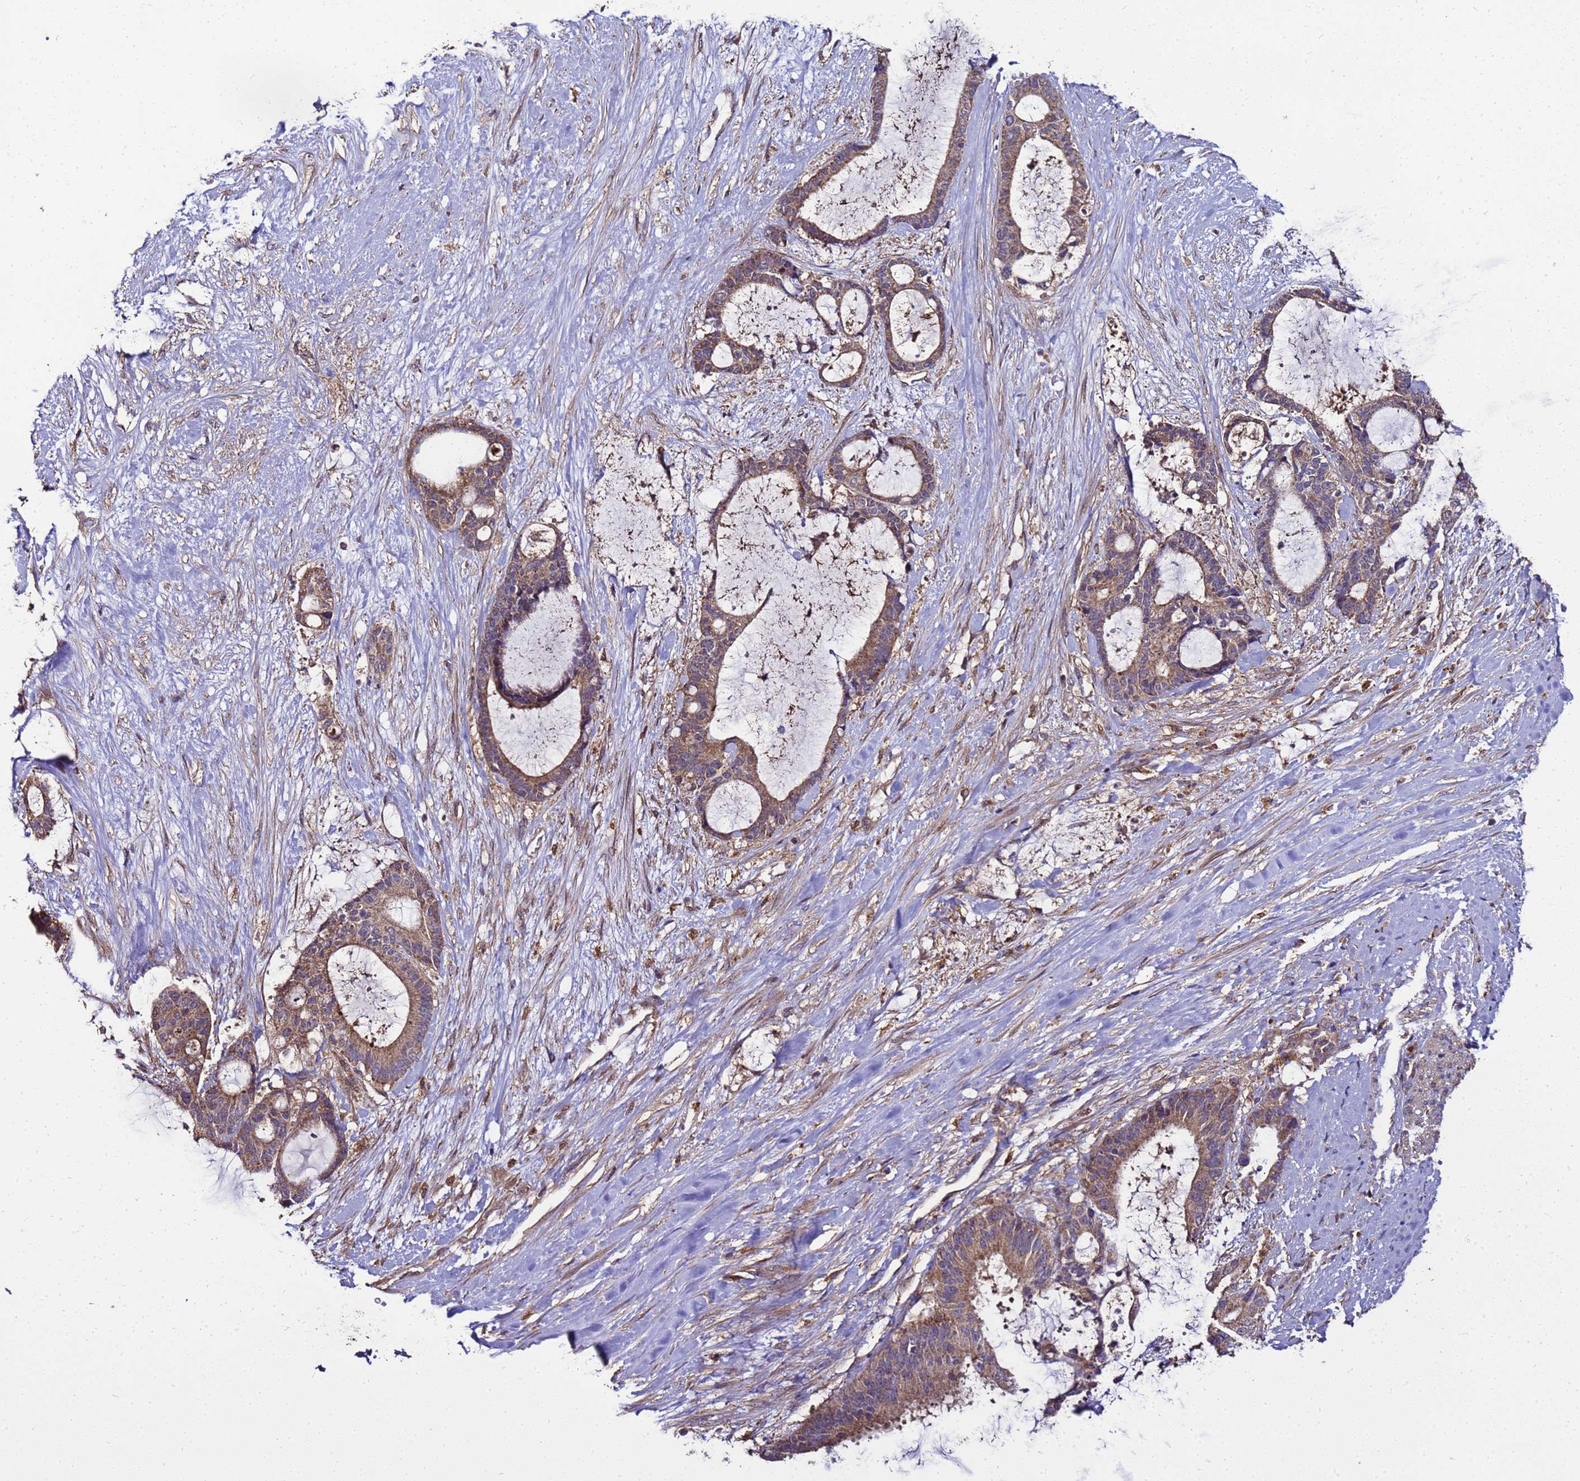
{"staining": {"intensity": "moderate", "quantity": ">75%", "location": "cytoplasmic/membranous"}, "tissue": "liver cancer", "cell_type": "Tumor cells", "image_type": "cancer", "snomed": [{"axis": "morphology", "description": "Normal tissue, NOS"}, {"axis": "morphology", "description": "Cholangiocarcinoma"}, {"axis": "topography", "description": "Liver"}, {"axis": "topography", "description": "Peripheral nerve tissue"}], "caption": "The photomicrograph demonstrates immunohistochemical staining of liver cholangiocarcinoma. There is moderate cytoplasmic/membranous staining is present in about >75% of tumor cells.", "gene": "TRABD", "patient": {"sex": "female", "age": 73}}